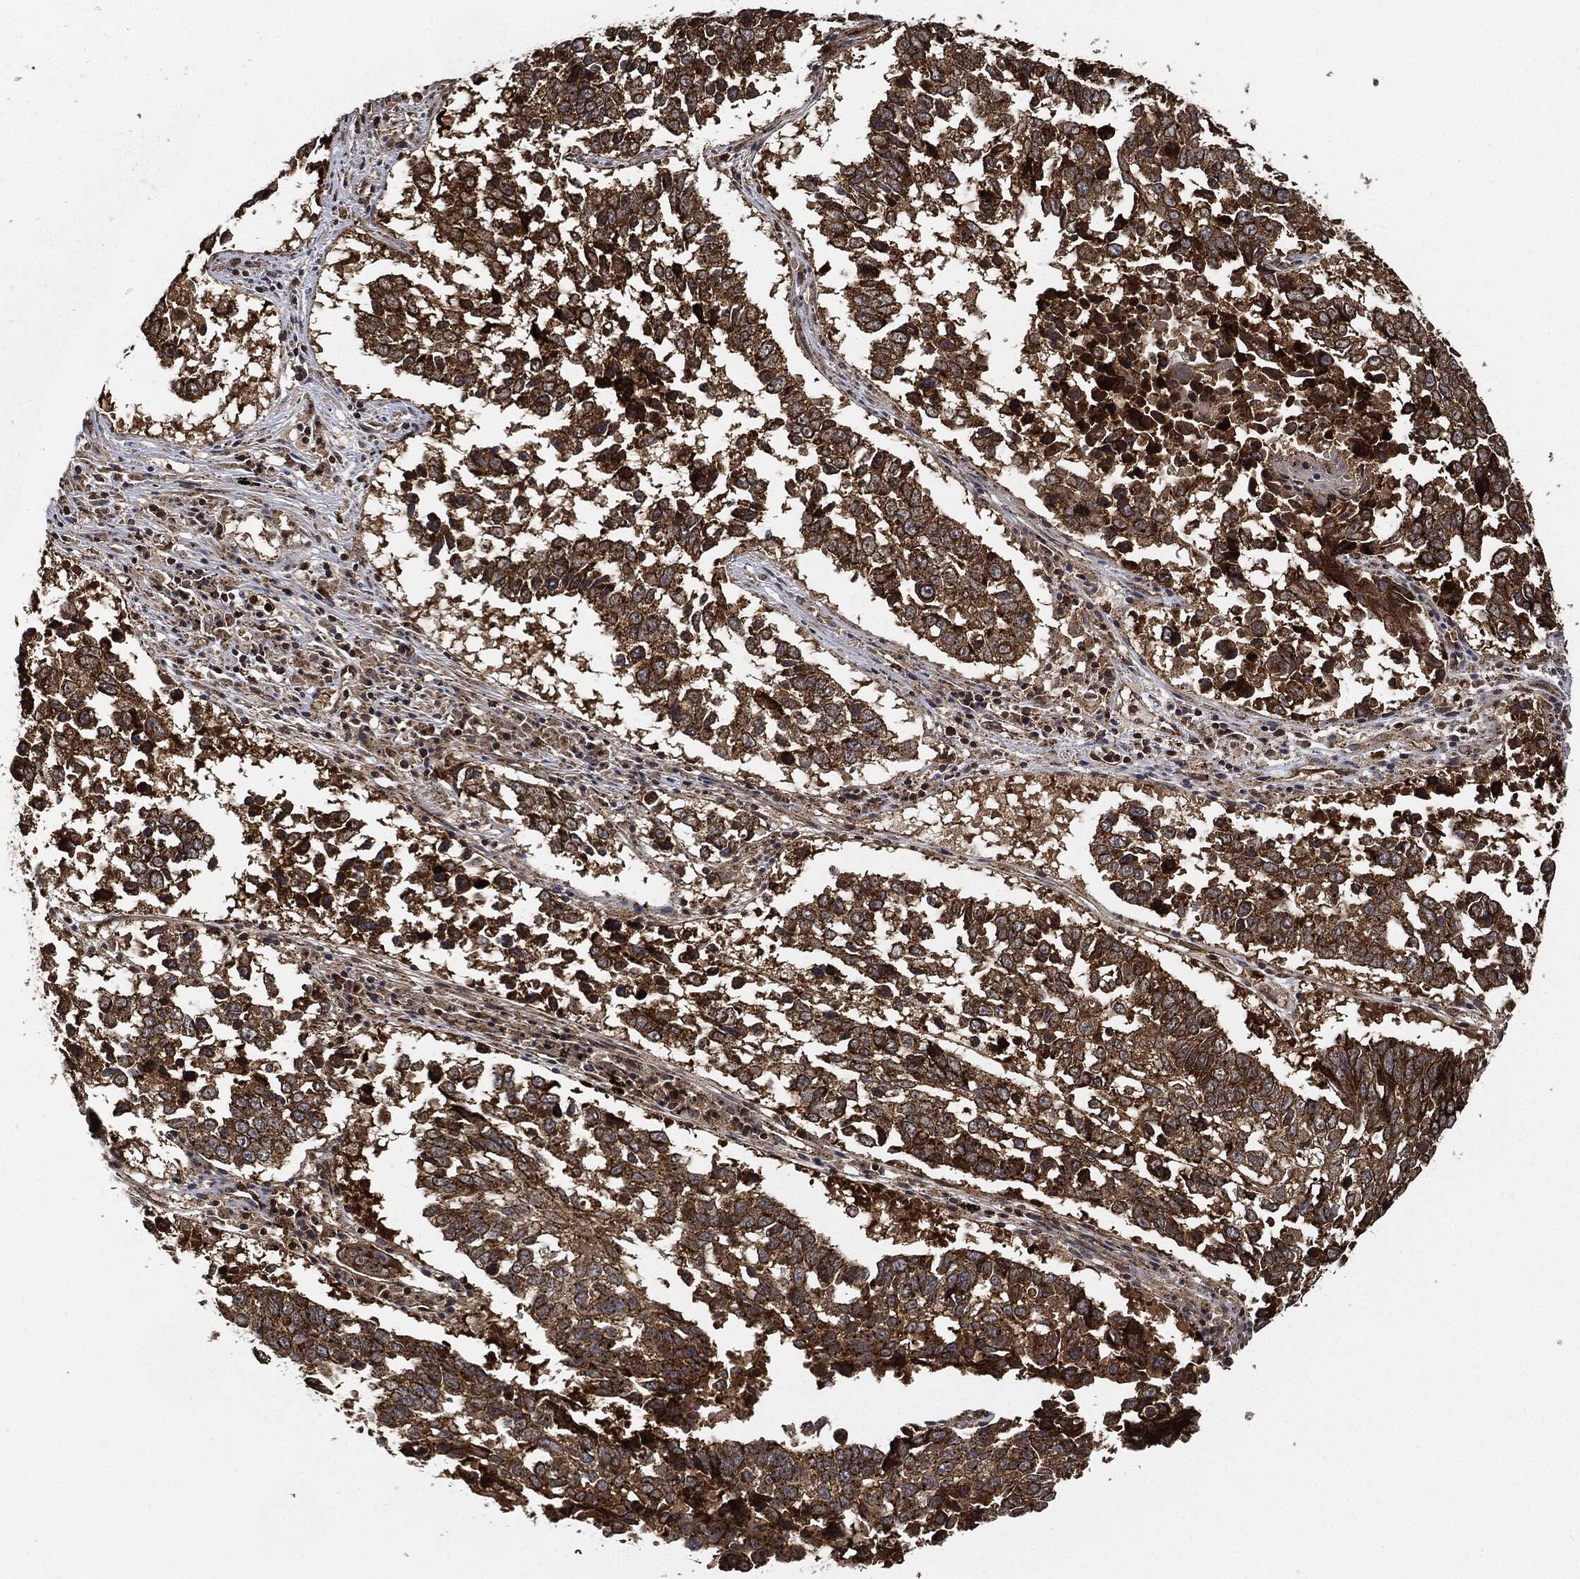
{"staining": {"intensity": "strong", "quantity": ">75%", "location": "cytoplasmic/membranous"}, "tissue": "lung cancer", "cell_type": "Tumor cells", "image_type": "cancer", "snomed": [{"axis": "morphology", "description": "Squamous cell carcinoma, NOS"}, {"axis": "topography", "description": "Lung"}], "caption": "Immunohistochemistry (IHC) histopathology image of neoplastic tissue: human squamous cell carcinoma (lung) stained using immunohistochemistry demonstrates high levels of strong protein expression localized specifically in the cytoplasmic/membranous of tumor cells, appearing as a cytoplasmic/membranous brown color.", "gene": "MAP3K3", "patient": {"sex": "male", "age": 82}}